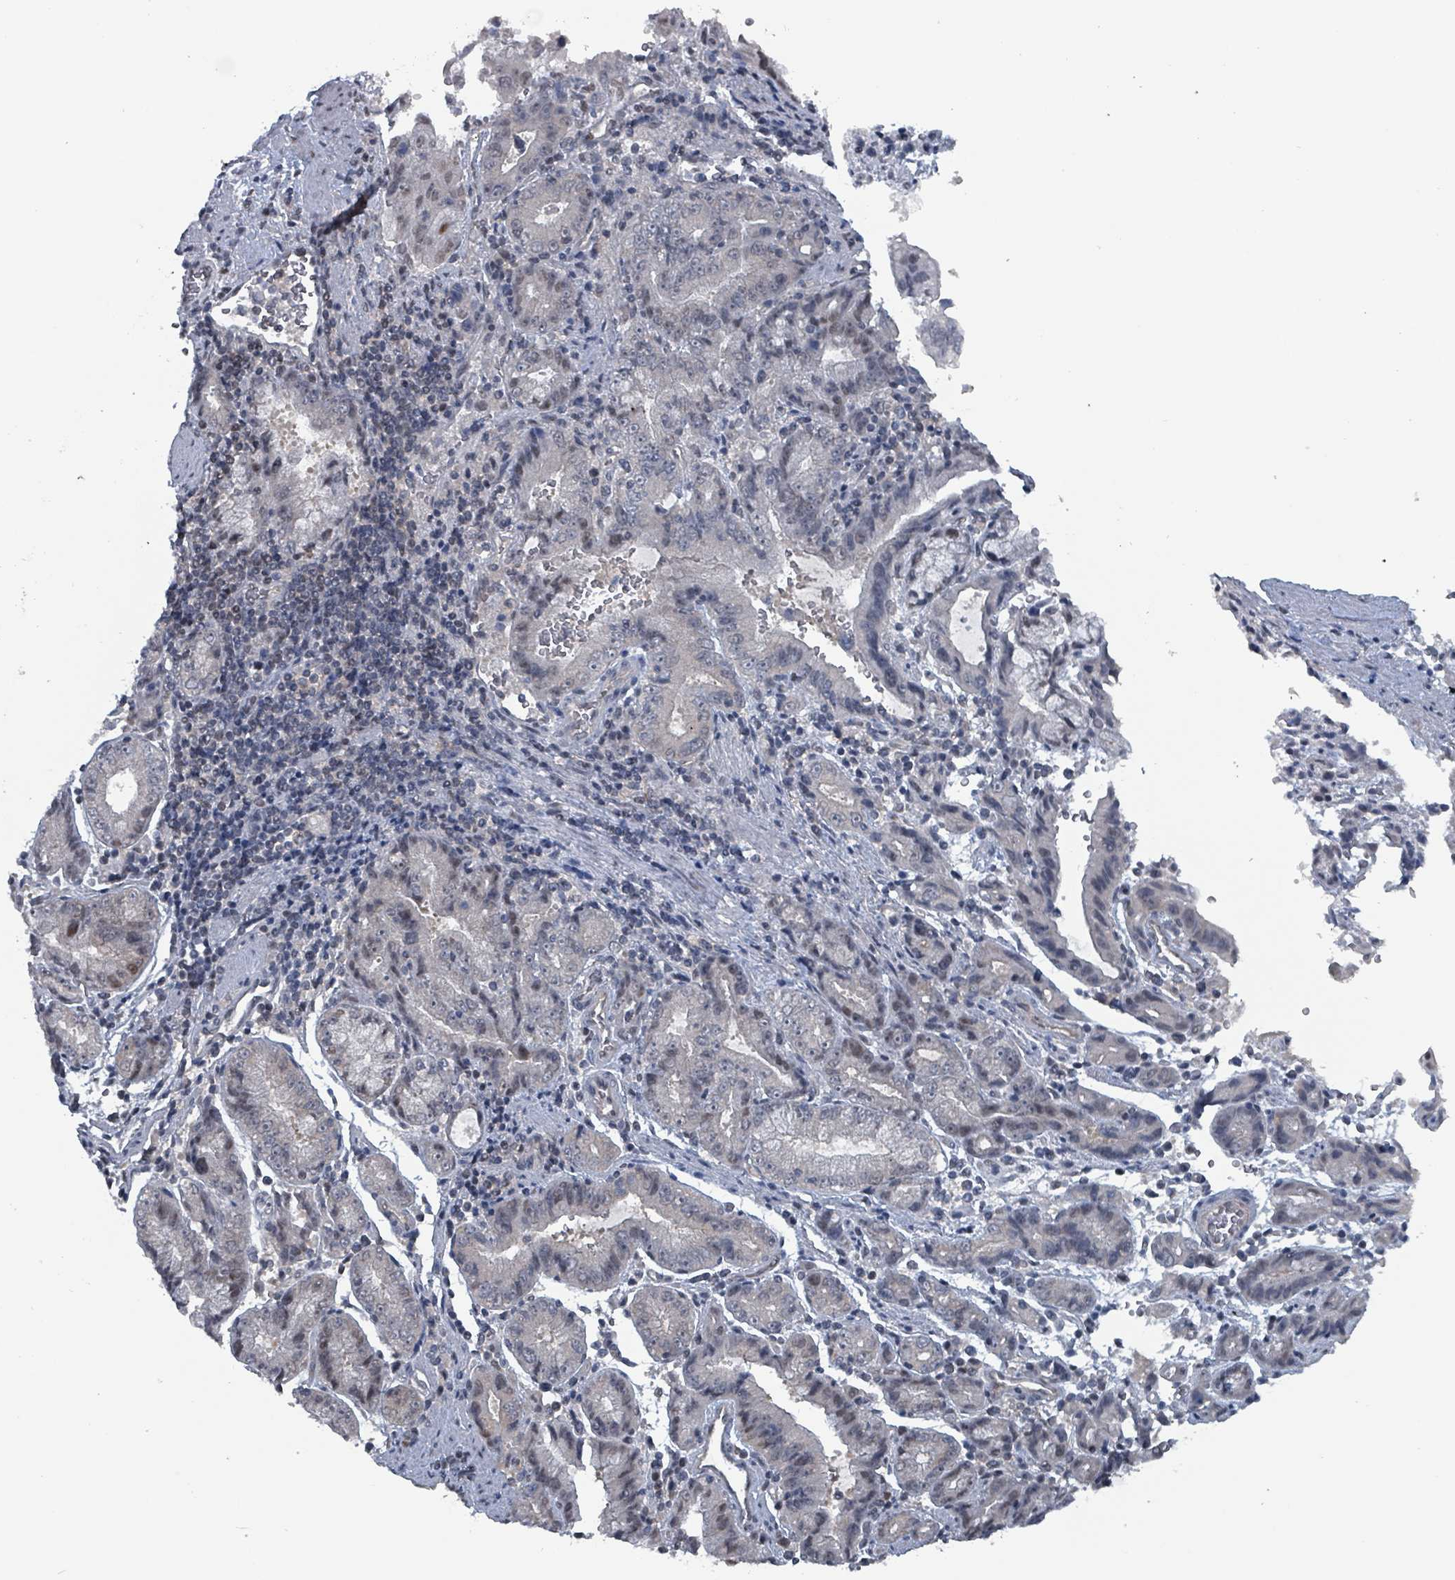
{"staining": {"intensity": "negative", "quantity": "none", "location": "none"}, "tissue": "stomach cancer", "cell_type": "Tumor cells", "image_type": "cancer", "snomed": [{"axis": "morphology", "description": "Adenocarcinoma, NOS"}, {"axis": "topography", "description": "Stomach"}], "caption": "IHC of stomach cancer reveals no positivity in tumor cells. (Stains: DAB (3,3'-diaminobenzidine) IHC with hematoxylin counter stain, Microscopy: brightfield microscopy at high magnification).", "gene": "BIVM", "patient": {"sex": "male", "age": 62}}